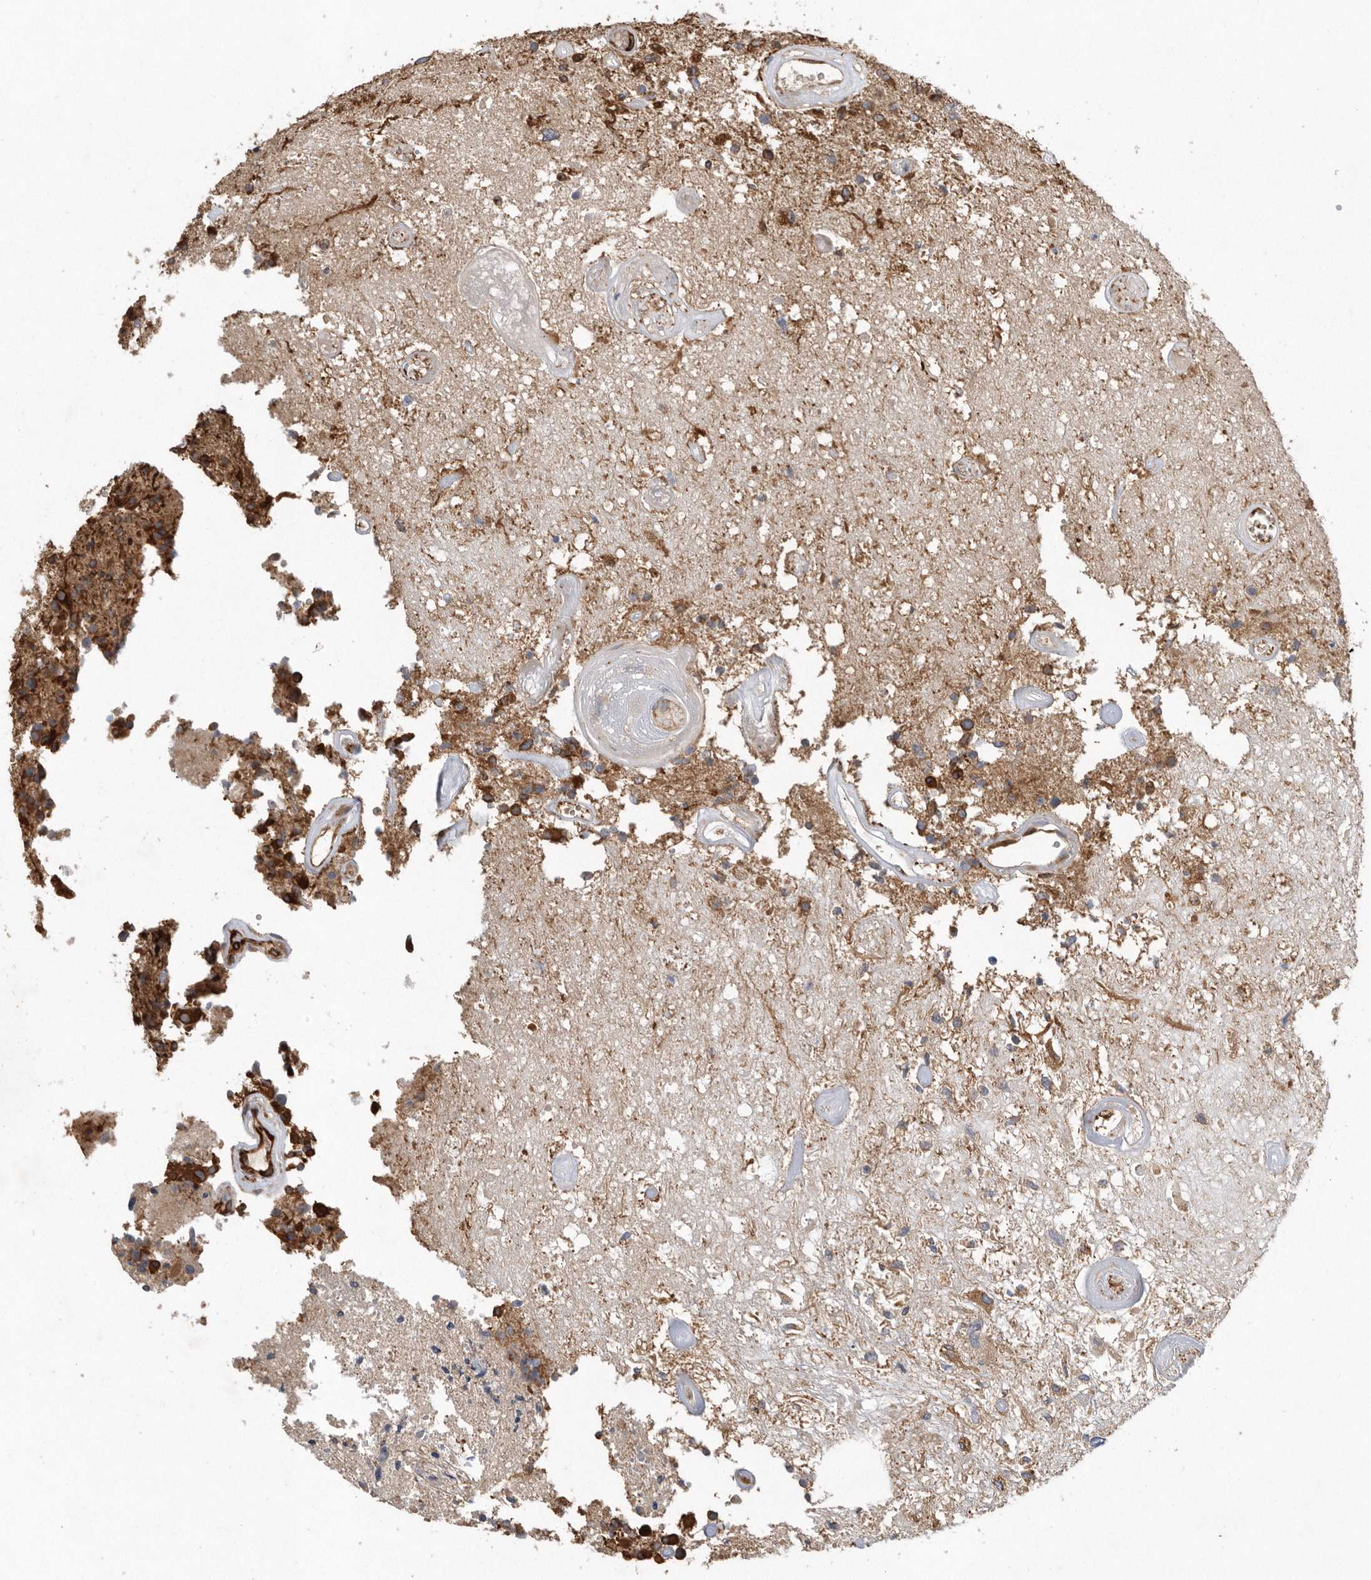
{"staining": {"intensity": "strong", "quantity": ">75%", "location": "cytoplasmic/membranous"}, "tissue": "glioma", "cell_type": "Tumor cells", "image_type": "cancer", "snomed": [{"axis": "morphology", "description": "Glioma, malignant, High grade"}, {"axis": "morphology", "description": "Glioblastoma, NOS"}, {"axis": "topography", "description": "Brain"}], "caption": "IHC photomicrograph of neoplastic tissue: glioblastoma stained using IHC reveals high levels of strong protein expression localized specifically in the cytoplasmic/membranous of tumor cells, appearing as a cytoplasmic/membranous brown color.", "gene": "PON2", "patient": {"sex": "male", "age": 60}}